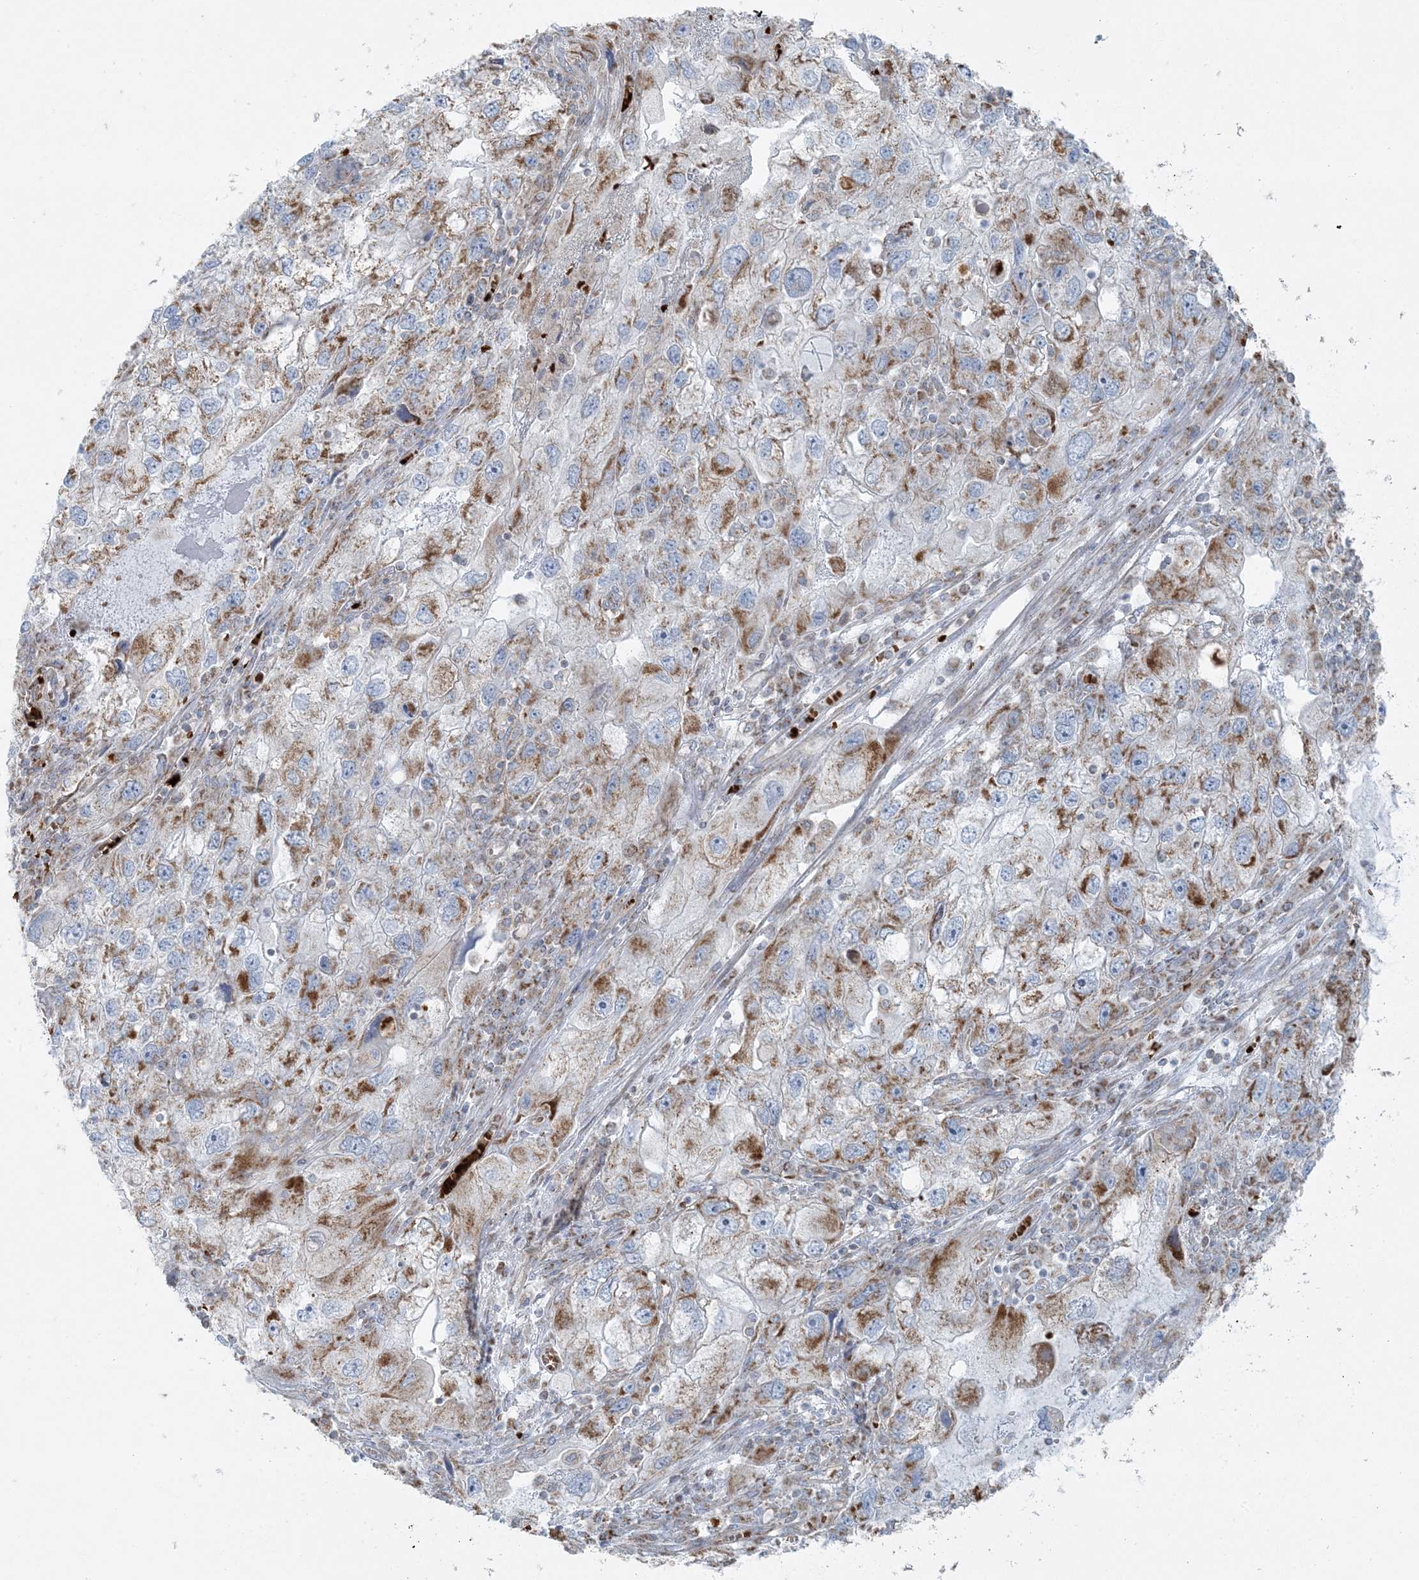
{"staining": {"intensity": "moderate", "quantity": "25%-75%", "location": "cytoplasmic/membranous"}, "tissue": "endometrial cancer", "cell_type": "Tumor cells", "image_type": "cancer", "snomed": [{"axis": "morphology", "description": "Adenocarcinoma, NOS"}, {"axis": "topography", "description": "Endometrium"}], "caption": "Immunohistochemistry staining of adenocarcinoma (endometrial), which displays medium levels of moderate cytoplasmic/membranous positivity in approximately 25%-75% of tumor cells indicating moderate cytoplasmic/membranous protein expression. The staining was performed using DAB (3,3'-diaminobenzidine) (brown) for protein detection and nuclei were counterstained in hematoxylin (blue).", "gene": "PIK3R4", "patient": {"sex": "female", "age": 49}}